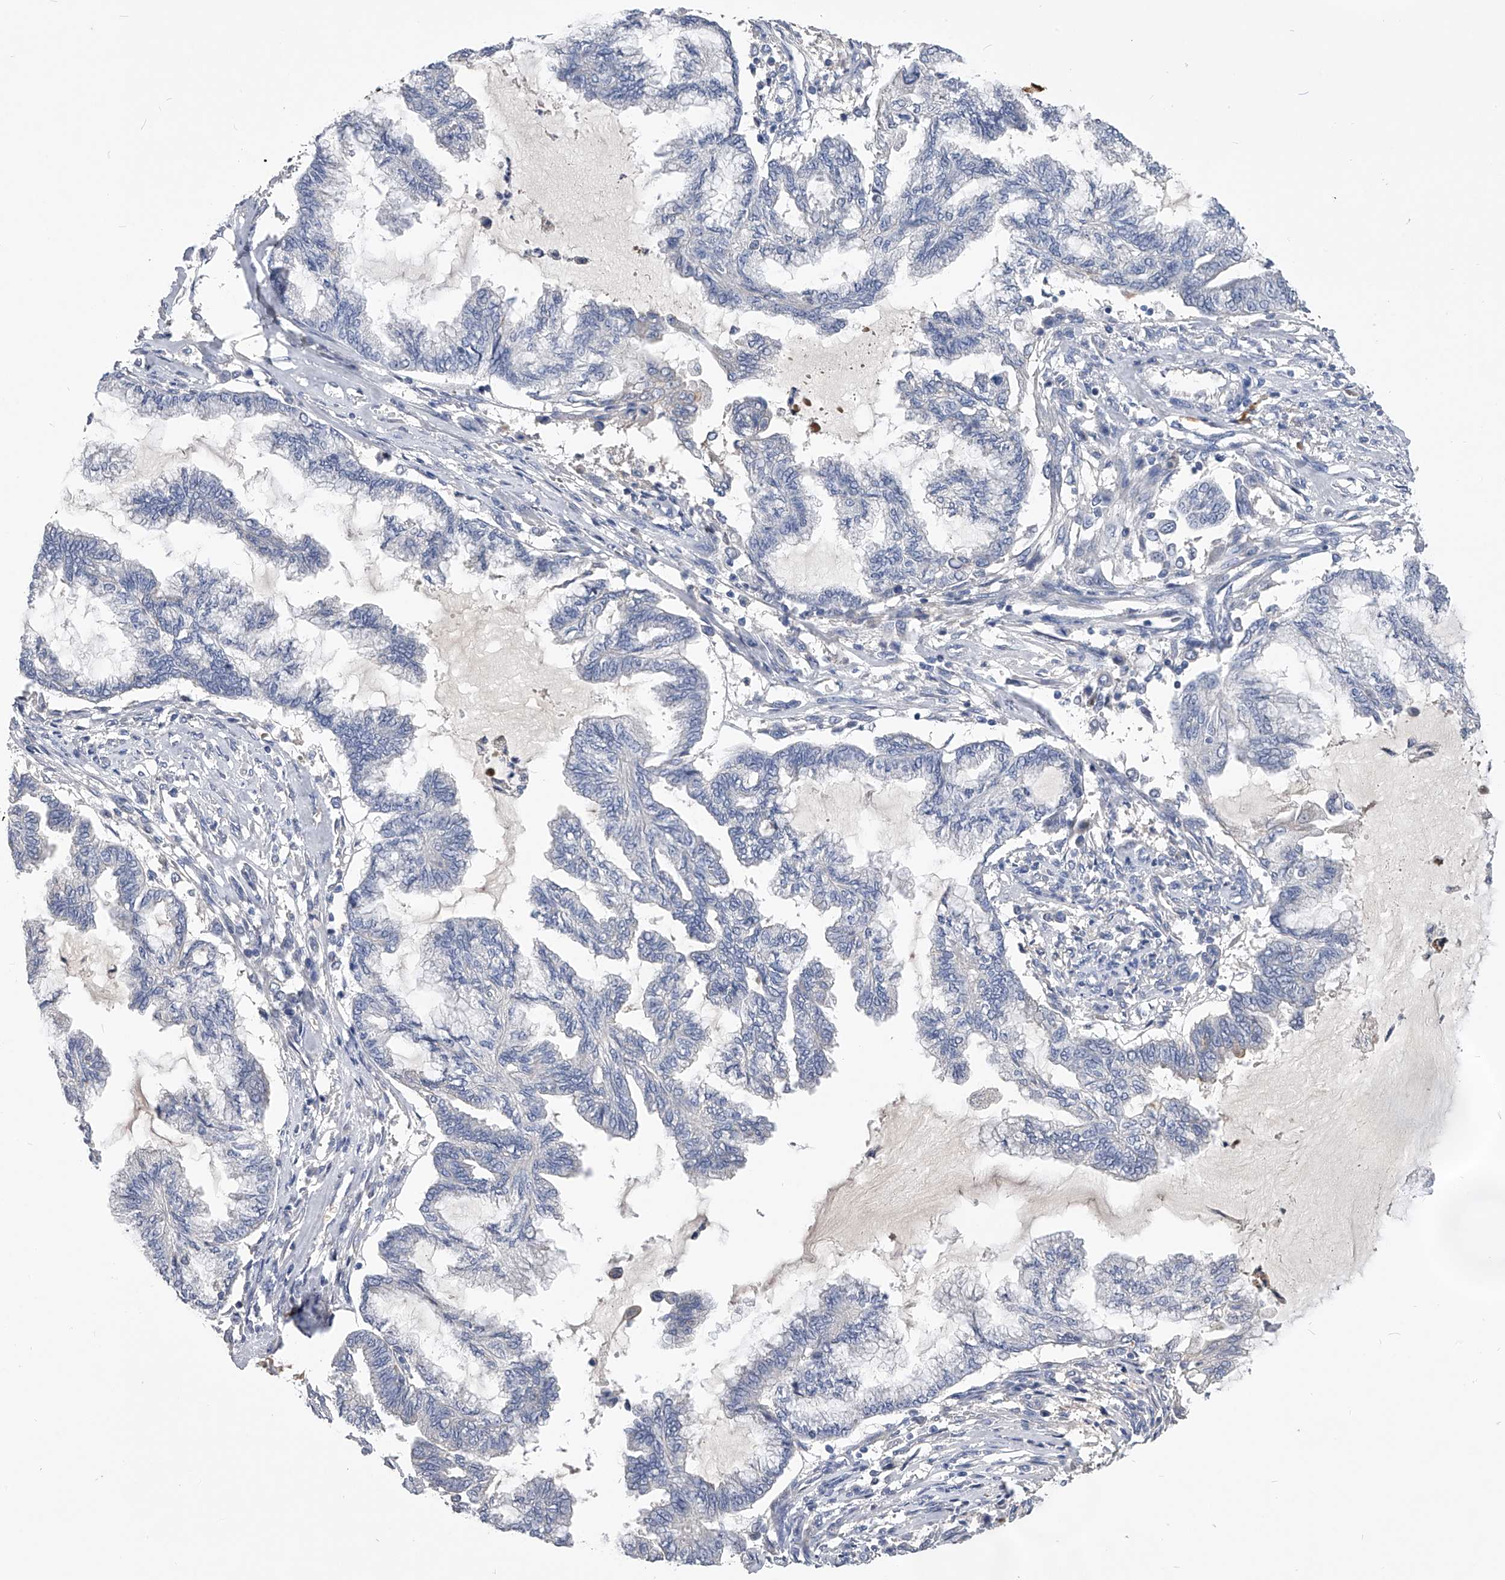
{"staining": {"intensity": "negative", "quantity": "none", "location": "none"}, "tissue": "endometrial cancer", "cell_type": "Tumor cells", "image_type": "cancer", "snomed": [{"axis": "morphology", "description": "Adenocarcinoma, NOS"}, {"axis": "topography", "description": "Endometrium"}], "caption": "A high-resolution image shows IHC staining of adenocarcinoma (endometrial), which displays no significant positivity in tumor cells.", "gene": "MDN1", "patient": {"sex": "female", "age": 86}}